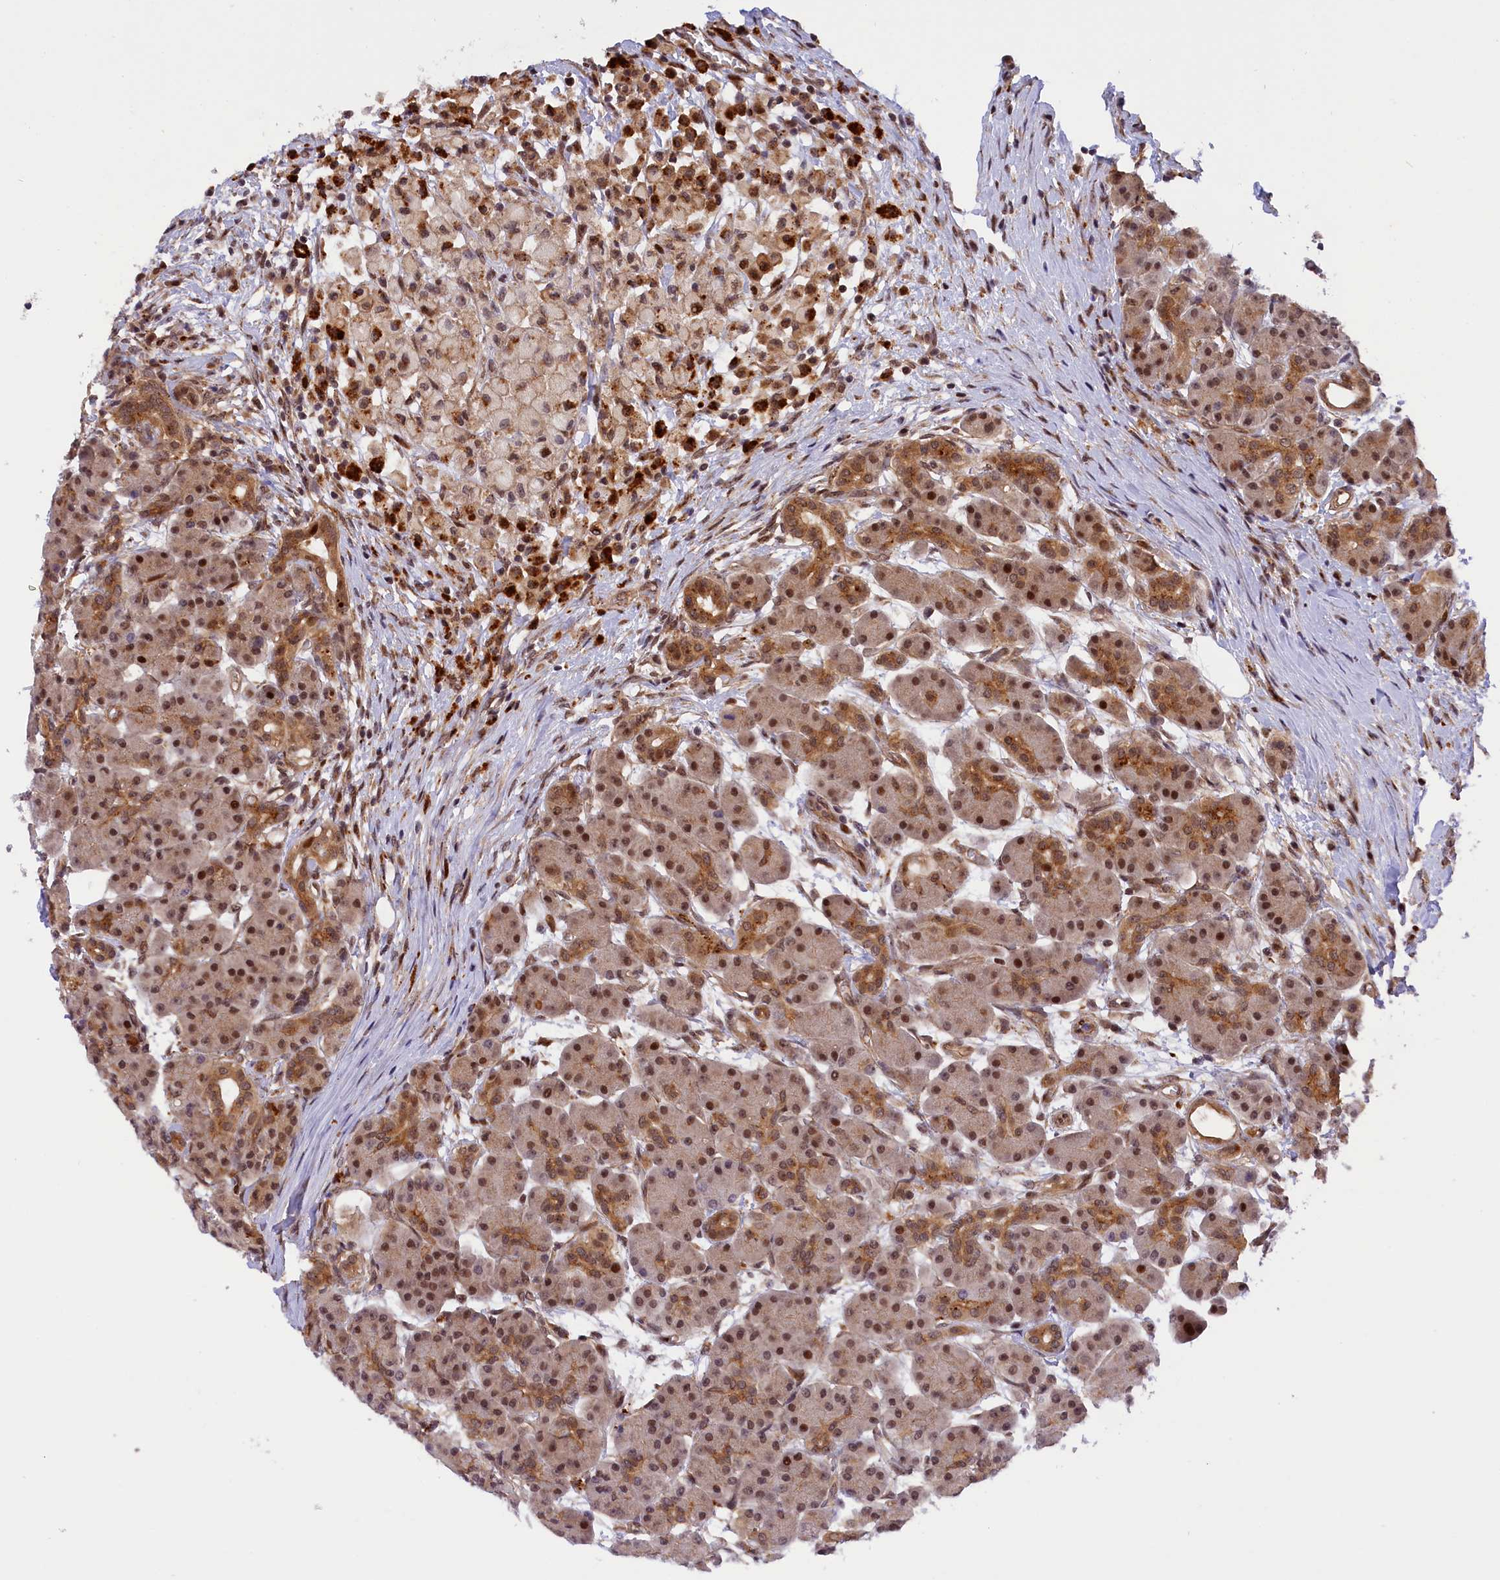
{"staining": {"intensity": "moderate", "quantity": ">75%", "location": "cytoplasmic/membranous,nuclear"}, "tissue": "pancreas", "cell_type": "Exocrine glandular cells", "image_type": "normal", "snomed": [{"axis": "morphology", "description": "Normal tissue, NOS"}, {"axis": "topography", "description": "Pancreas"}], "caption": "Protein staining shows moderate cytoplasmic/membranous,nuclear positivity in approximately >75% of exocrine glandular cells in benign pancreas. (DAB (3,3'-diaminobenzidine) = brown stain, brightfield microscopy at high magnification).", "gene": "SAMD4A", "patient": {"sex": "male", "age": 63}}